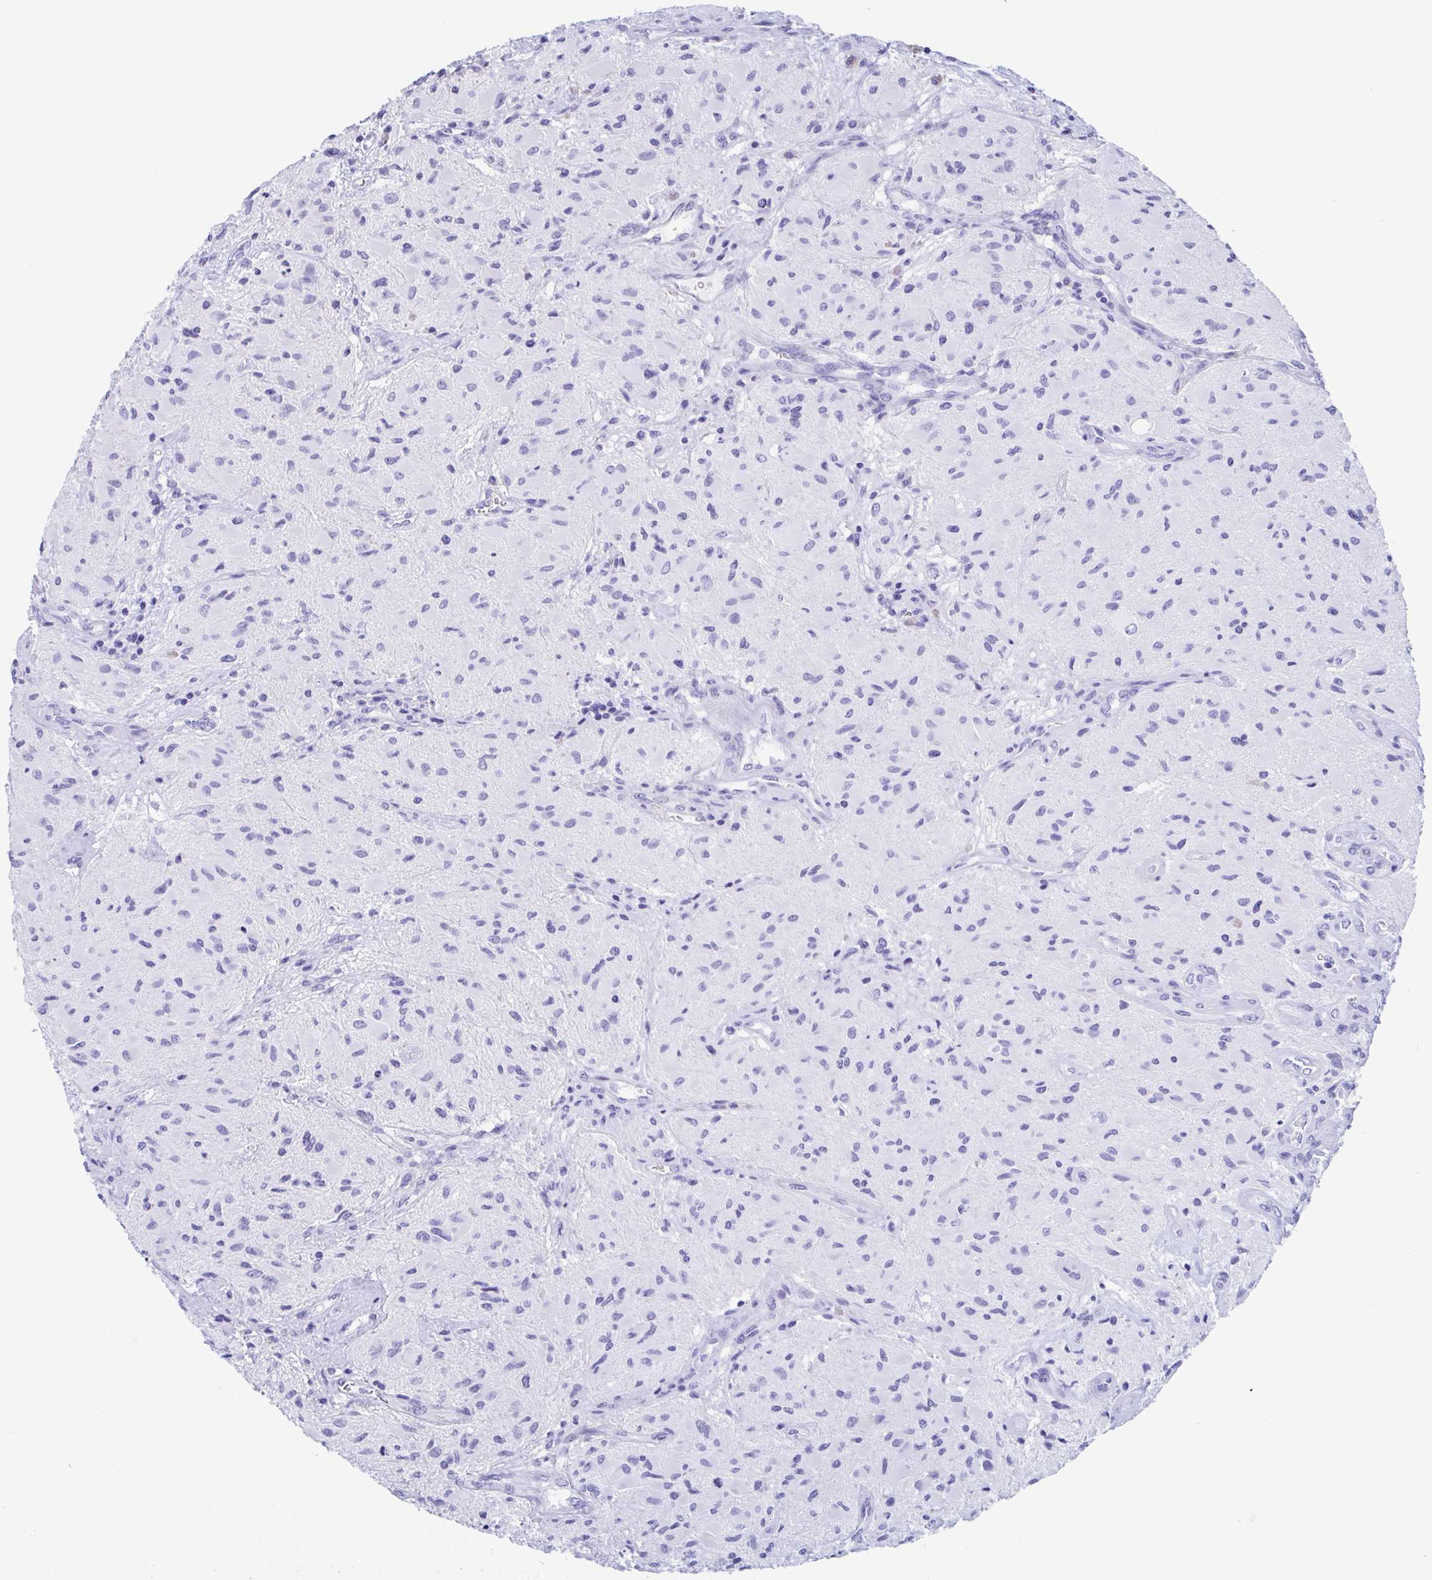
{"staining": {"intensity": "negative", "quantity": "none", "location": "none"}, "tissue": "glioma", "cell_type": "Tumor cells", "image_type": "cancer", "snomed": [{"axis": "morphology", "description": "Glioma, malignant, High grade"}, {"axis": "topography", "description": "Brain"}], "caption": "The immunohistochemistry photomicrograph has no significant expression in tumor cells of high-grade glioma (malignant) tissue. (Brightfield microscopy of DAB immunohistochemistry at high magnification).", "gene": "ZNF850", "patient": {"sex": "female", "age": 65}}